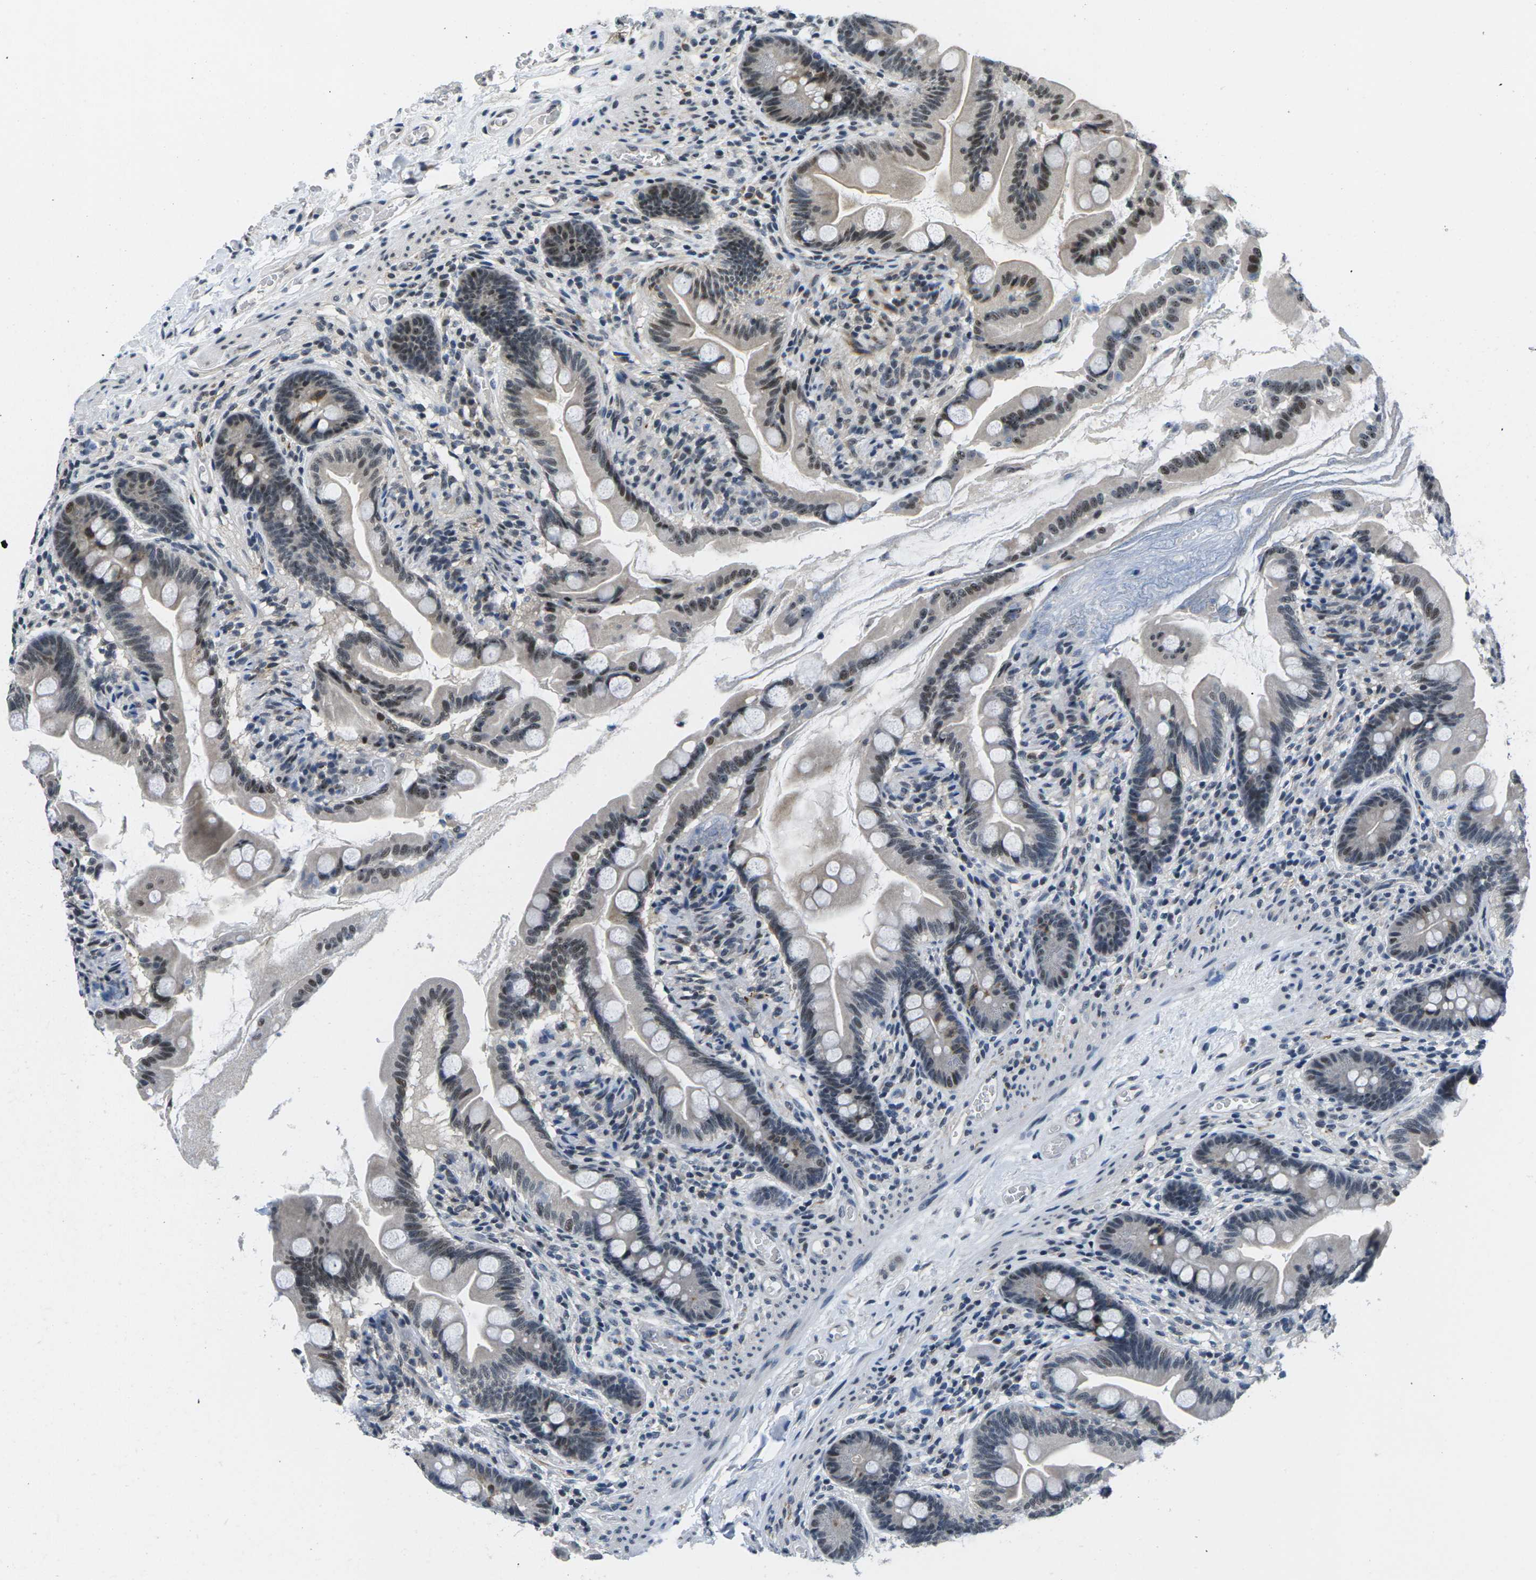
{"staining": {"intensity": "moderate", "quantity": "25%-75%", "location": "cytoplasmic/membranous,nuclear"}, "tissue": "small intestine", "cell_type": "Glandular cells", "image_type": "normal", "snomed": [{"axis": "morphology", "description": "Normal tissue, NOS"}, {"axis": "topography", "description": "Small intestine"}], "caption": "The photomicrograph shows staining of normal small intestine, revealing moderate cytoplasmic/membranous,nuclear protein positivity (brown color) within glandular cells.", "gene": "NSRP1", "patient": {"sex": "female", "age": 56}}